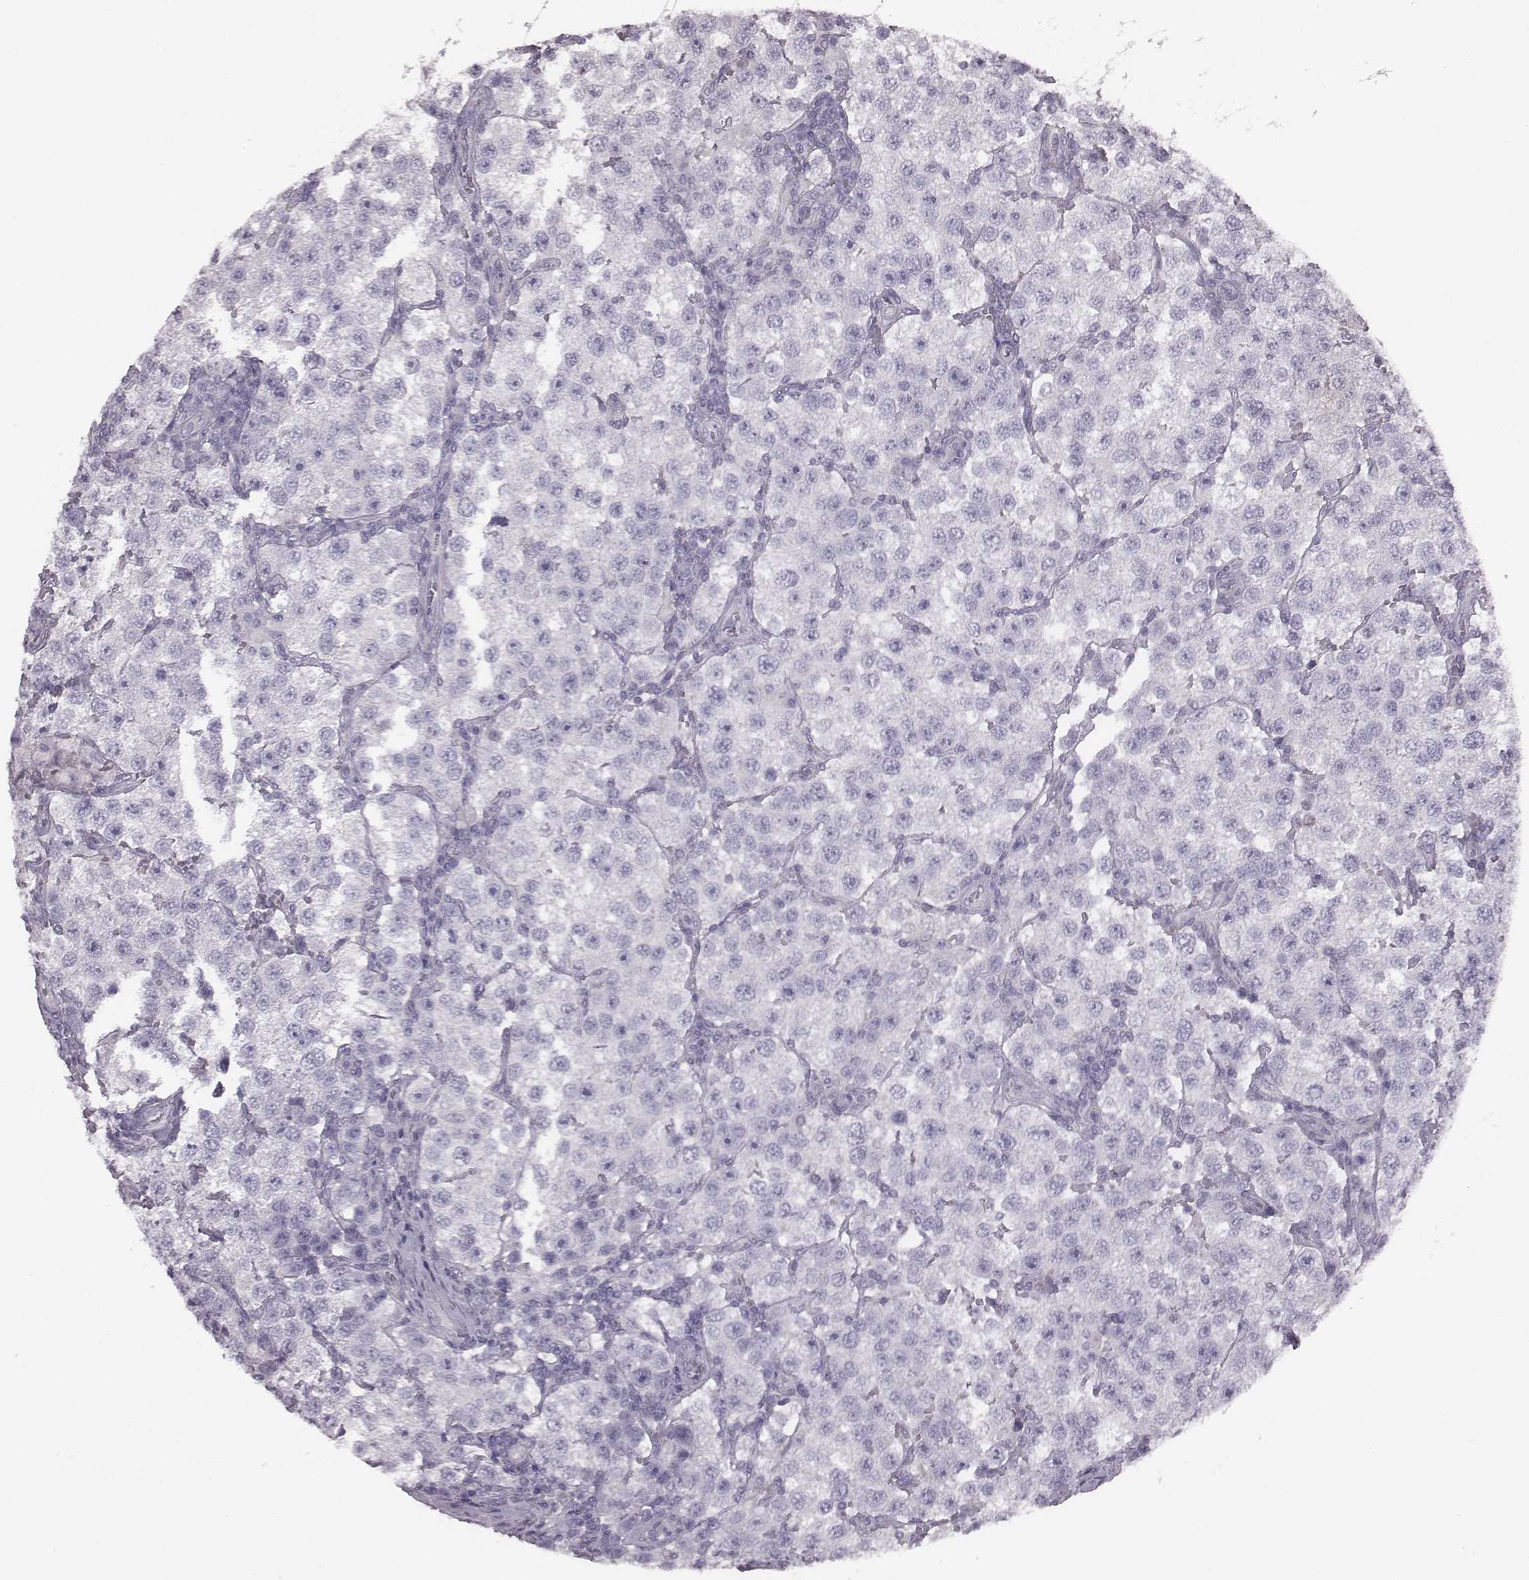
{"staining": {"intensity": "negative", "quantity": "none", "location": "none"}, "tissue": "testis cancer", "cell_type": "Tumor cells", "image_type": "cancer", "snomed": [{"axis": "morphology", "description": "Seminoma, NOS"}, {"axis": "topography", "description": "Testis"}], "caption": "Immunohistochemical staining of human testis seminoma demonstrates no significant expression in tumor cells.", "gene": "PDE8B", "patient": {"sex": "male", "age": 37}}